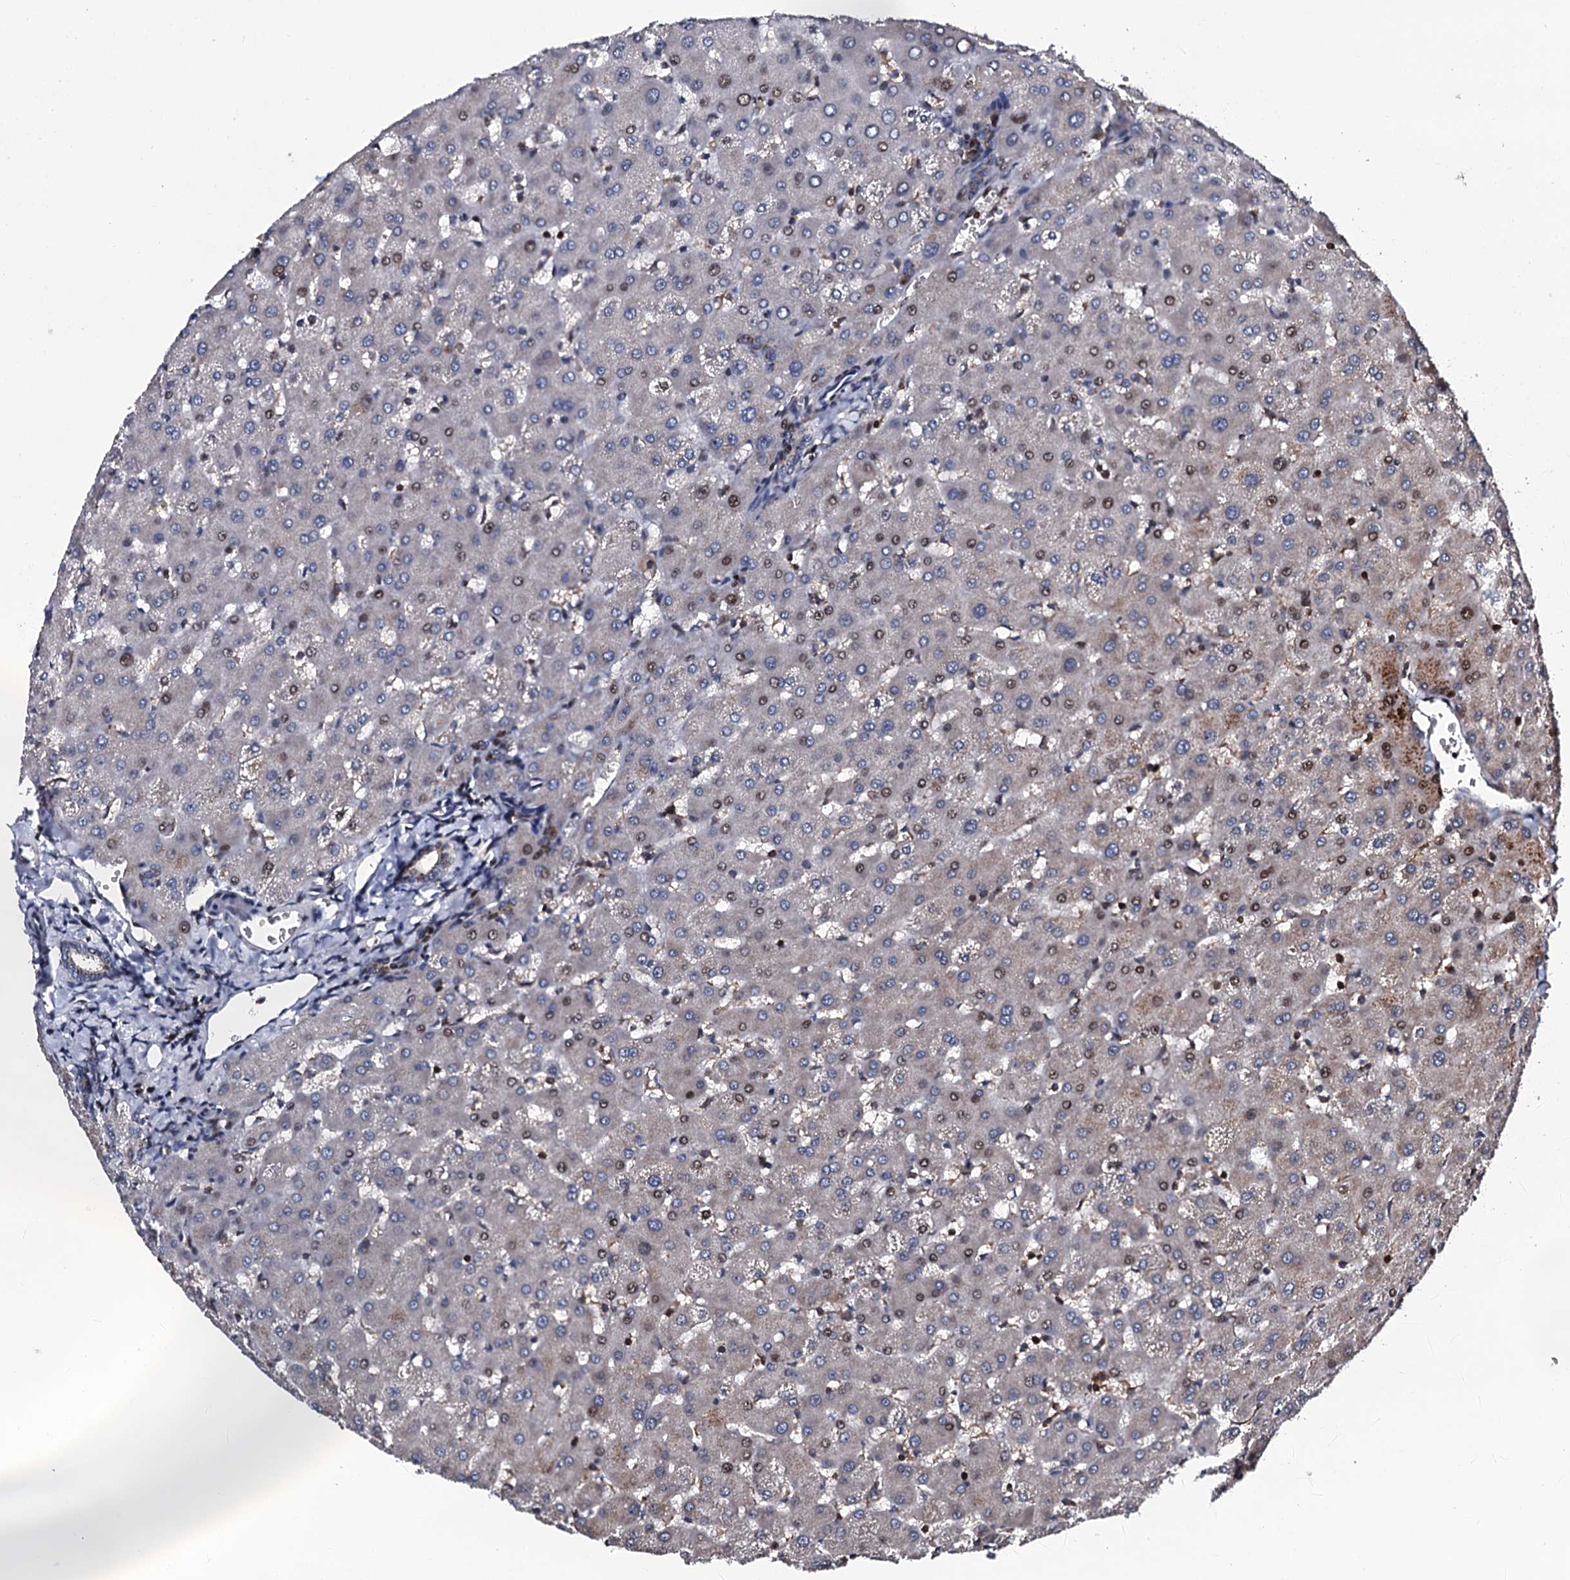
{"staining": {"intensity": "weak", "quantity": "<25%", "location": "cytoplasmic/membranous"}, "tissue": "liver", "cell_type": "Cholangiocytes", "image_type": "normal", "snomed": [{"axis": "morphology", "description": "Normal tissue, NOS"}, {"axis": "topography", "description": "Liver"}], "caption": "Immunohistochemistry of benign human liver displays no positivity in cholangiocytes.", "gene": "PLET1", "patient": {"sex": "female", "age": 63}}